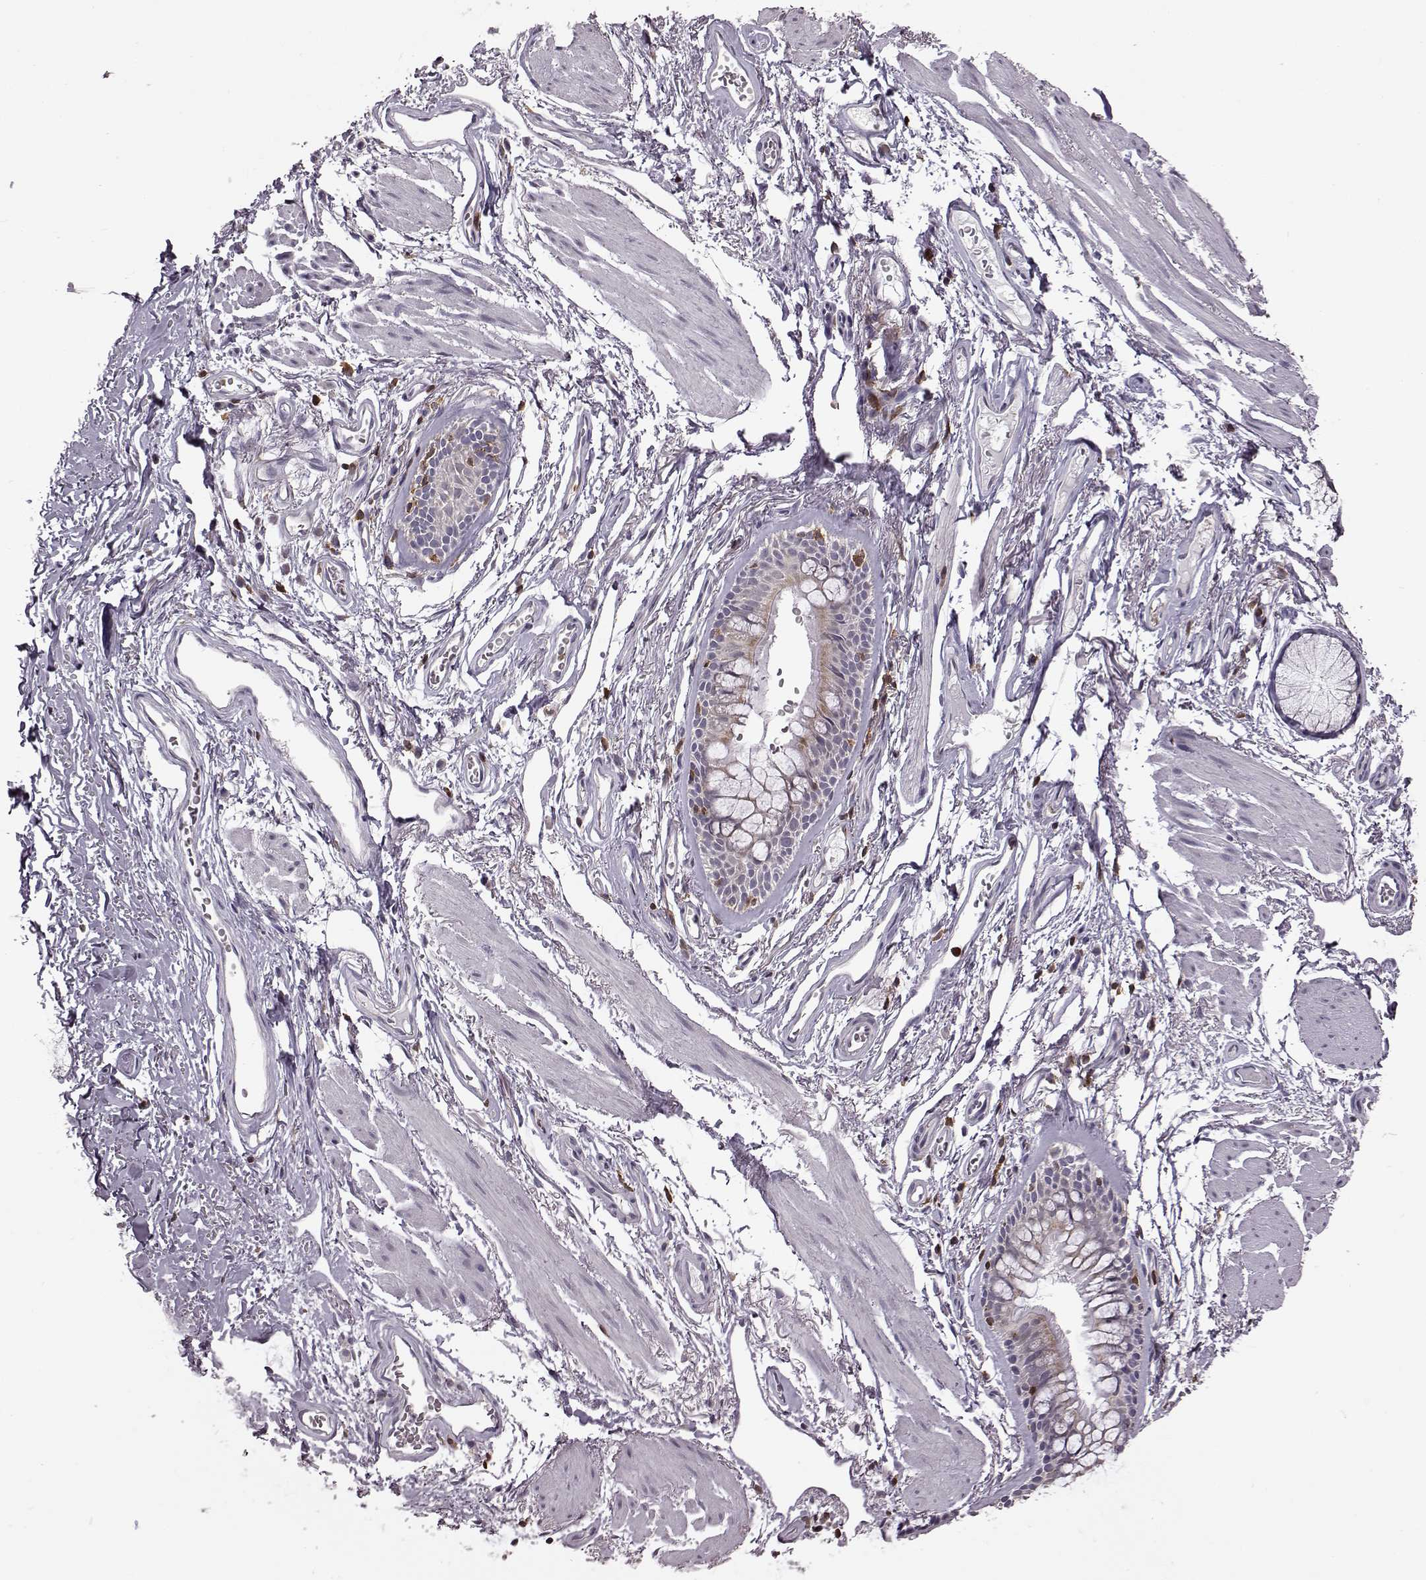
{"staining": {"intensity": "negative", "quantity": "none", "location": "none"}, "tissue": "soft tissue", "cell_type": "Fibroblasts", "image_type": "normal", "snomed": [{"axis": "morphology", "description": "Normal tissue, NOS"}, {"axis": "topography", "description": "Cartilage tissue"}, {"axis": "topography", "description": "Bronchus"}], "caption": "The histopathology image displays no staining of fibroblasts in benign soft tissue.", "gene": "DOK2", "patient": {"sex": "female", "age": 79}}